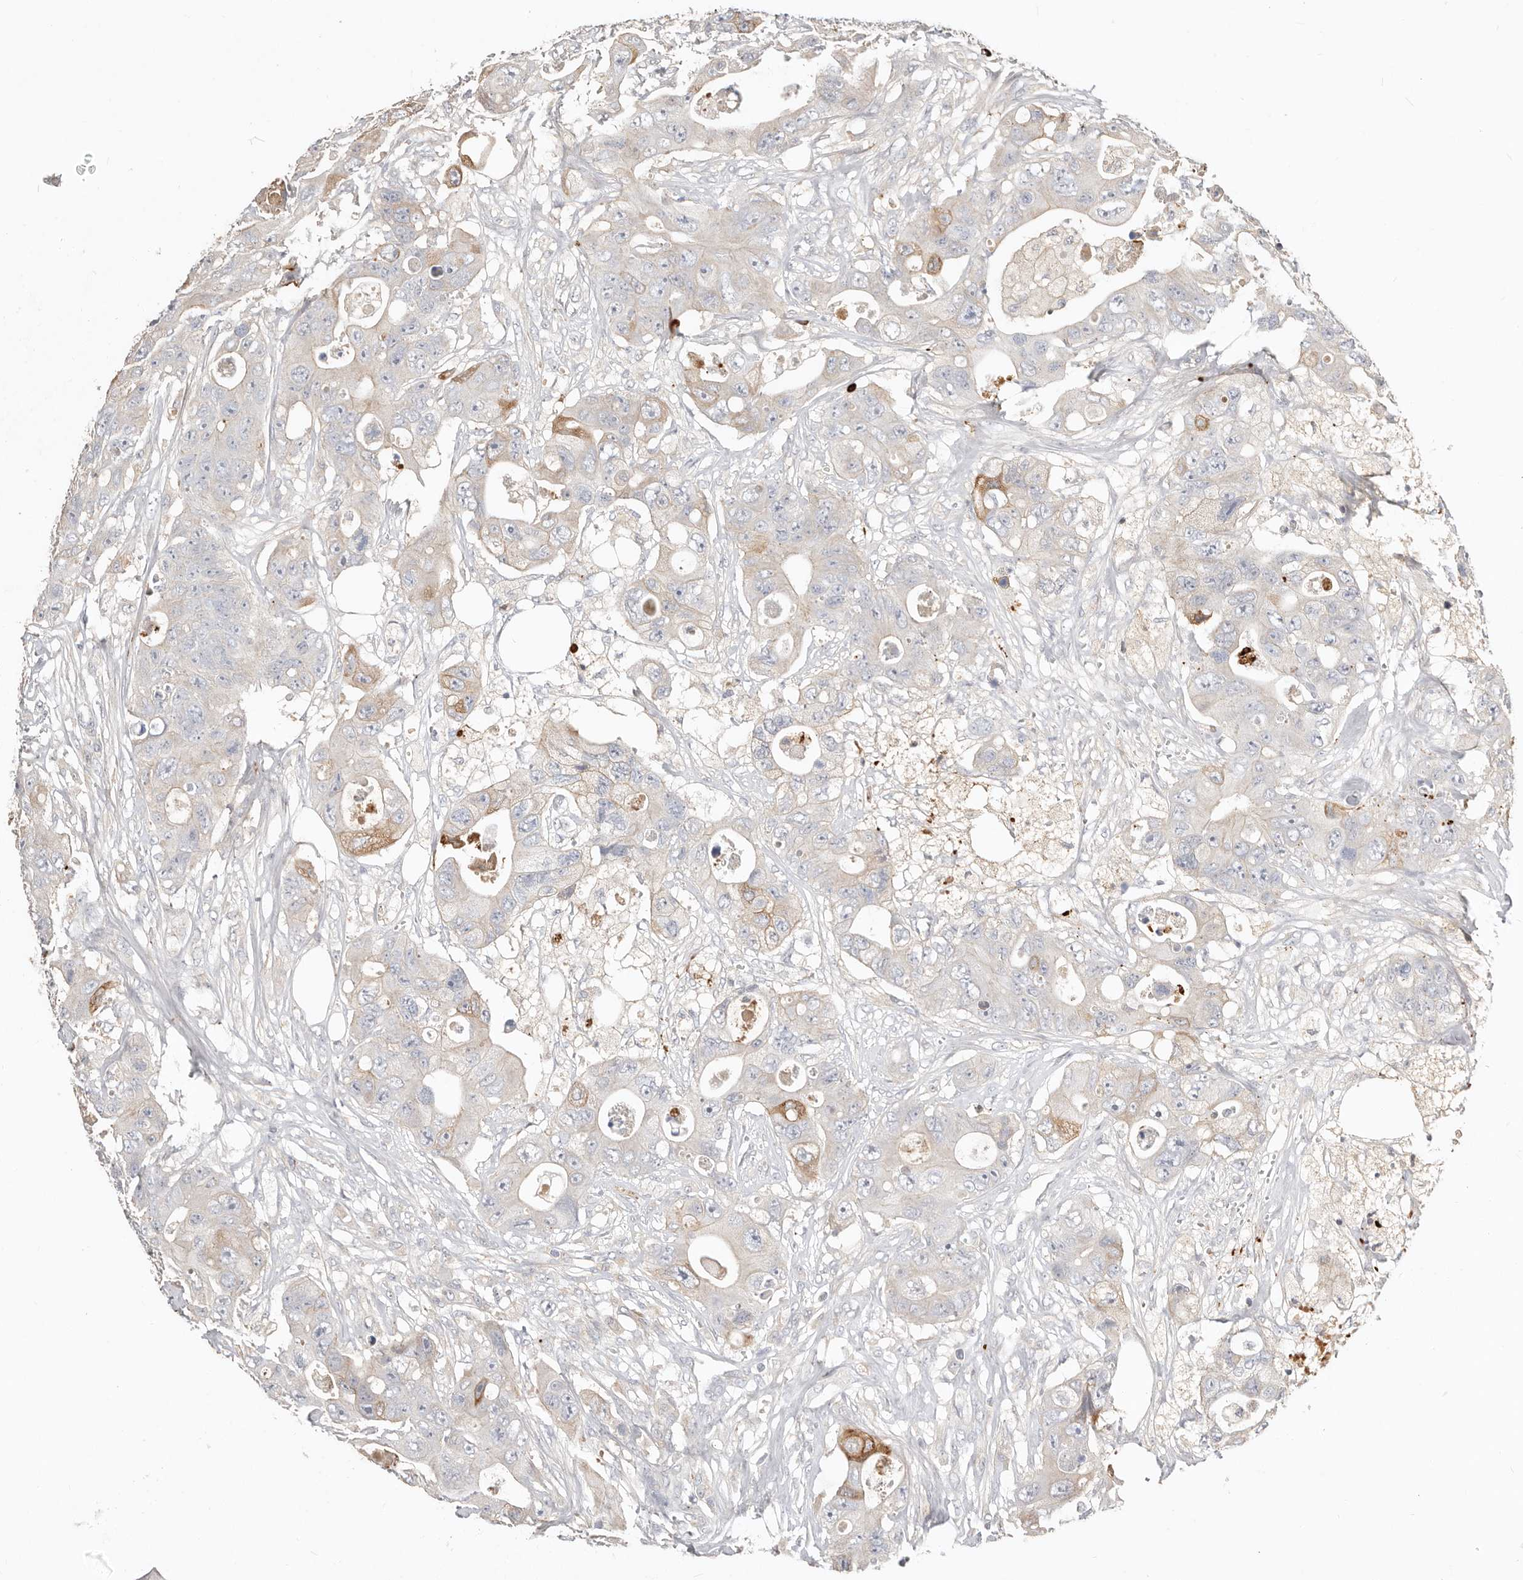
{"staining": {"intensity": "moderate", "quantity": "<25%", "location": "cytoplasmic/membranous"}, "tissue": "colorectal cancer", "cell_type": "Tumor cells", "image_type": "cancer", "snomed": [{"axis": "morphology", "description": "Adenocarcinoma, NOS"}, {"axis": "topography", "description": "Colon"}], "caption": "Moderate cytoplasmic/membranous staining for a protein is appreciated in about <25% of tumor cells of colorectal cancer using immunohistochemistry.", "gene": "MTFR2", "patient": {"sex": "female", "age": 46}}